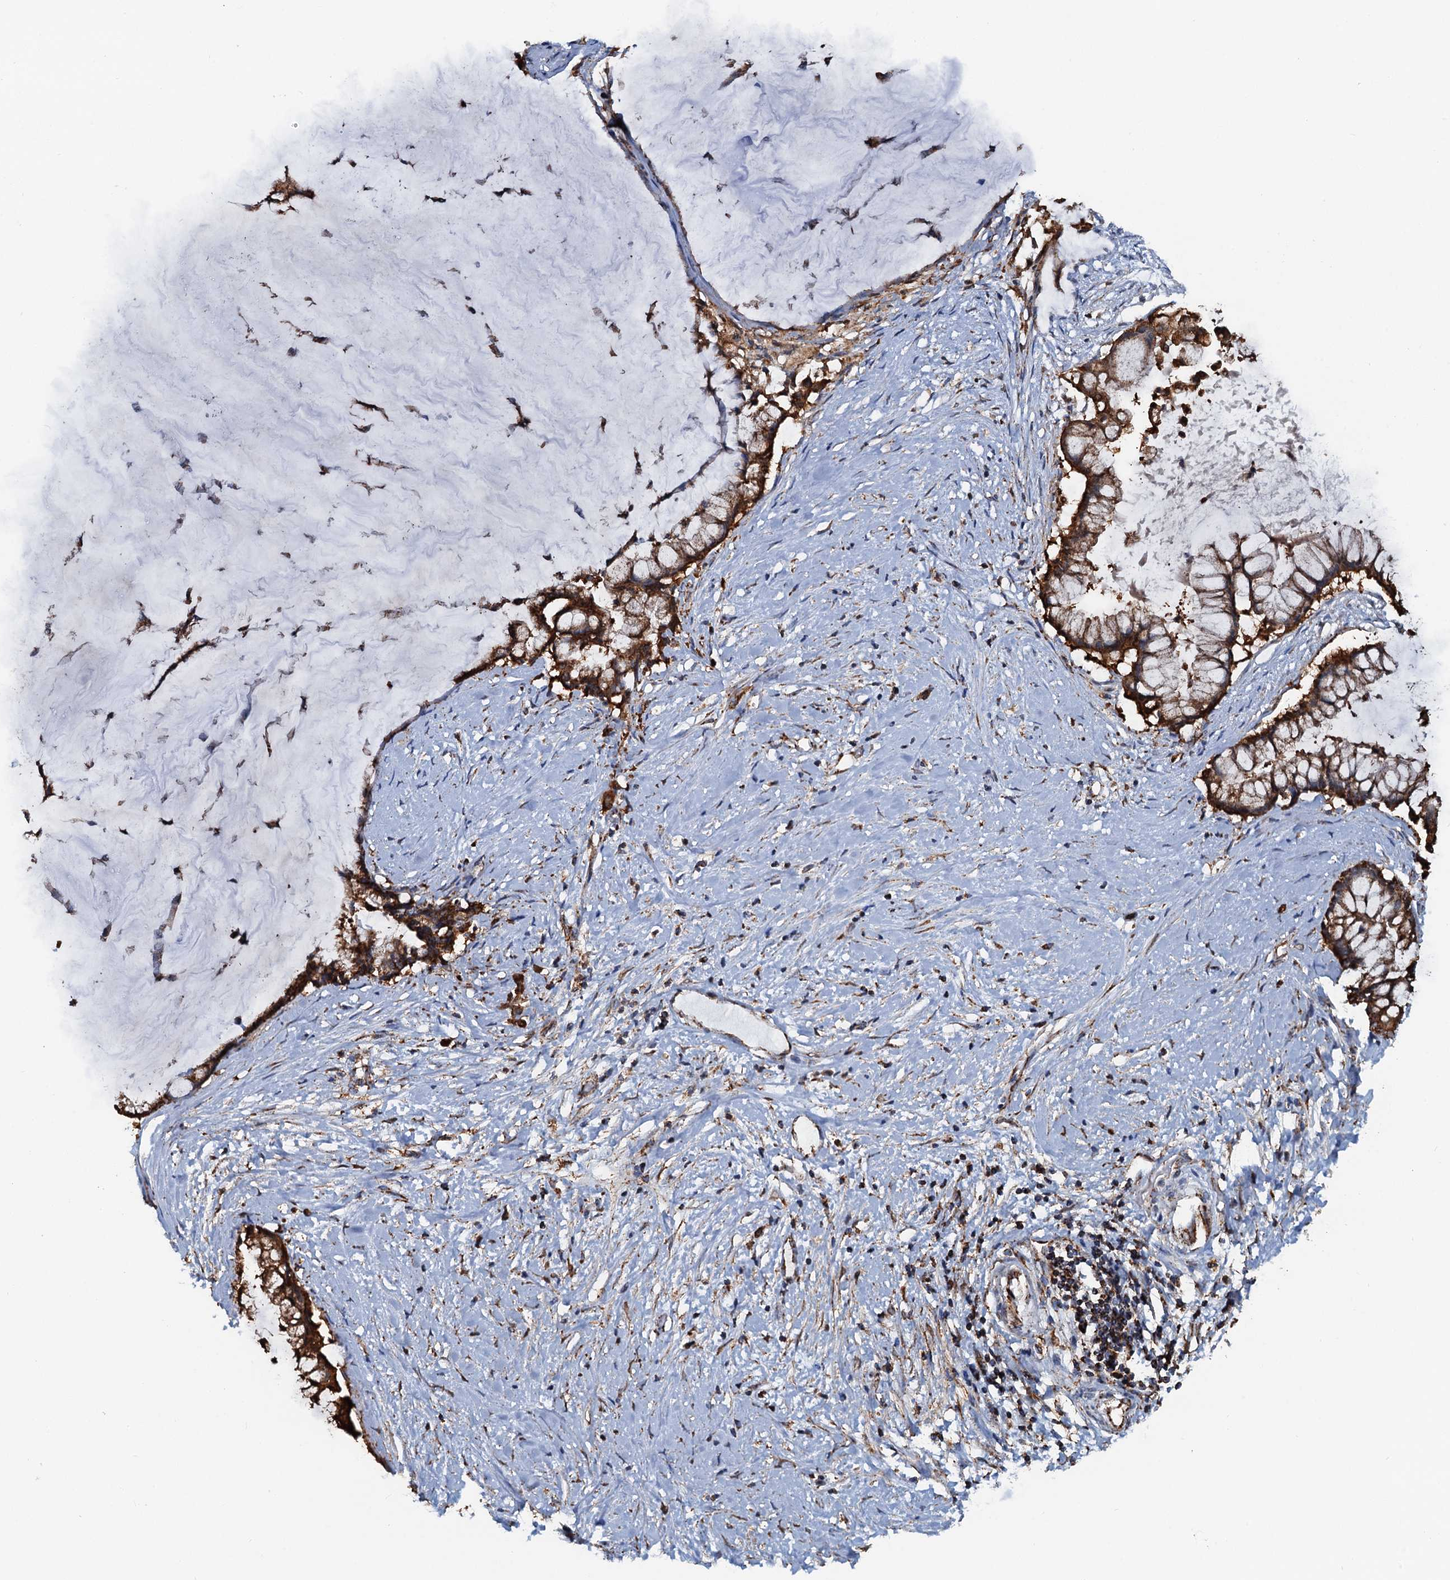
{"staining": {"intensity": "strong", "quantity": ">75%", "location": "cytoplasmic/membranous"}, "tissue": "pancreatic cancer", "cell_type": "Tumor cells", "image_type": "cancer", "snomed": [{"axis": "morphology", "description": "Adenocarcinoma, NOS"}, {"axis": "topography", "description": "Pancreas"}], "caption": "Immunohistochemistry photomicrograph of human adenocarcinoma (pancreatic) stained for a protein (brown), which exhibits high levels of strong cytoplasmic/membranous staining in approximately >75% of tumor cells.", "gene": "AAGAB", "patient": {"sex": "male", "age": 41}}